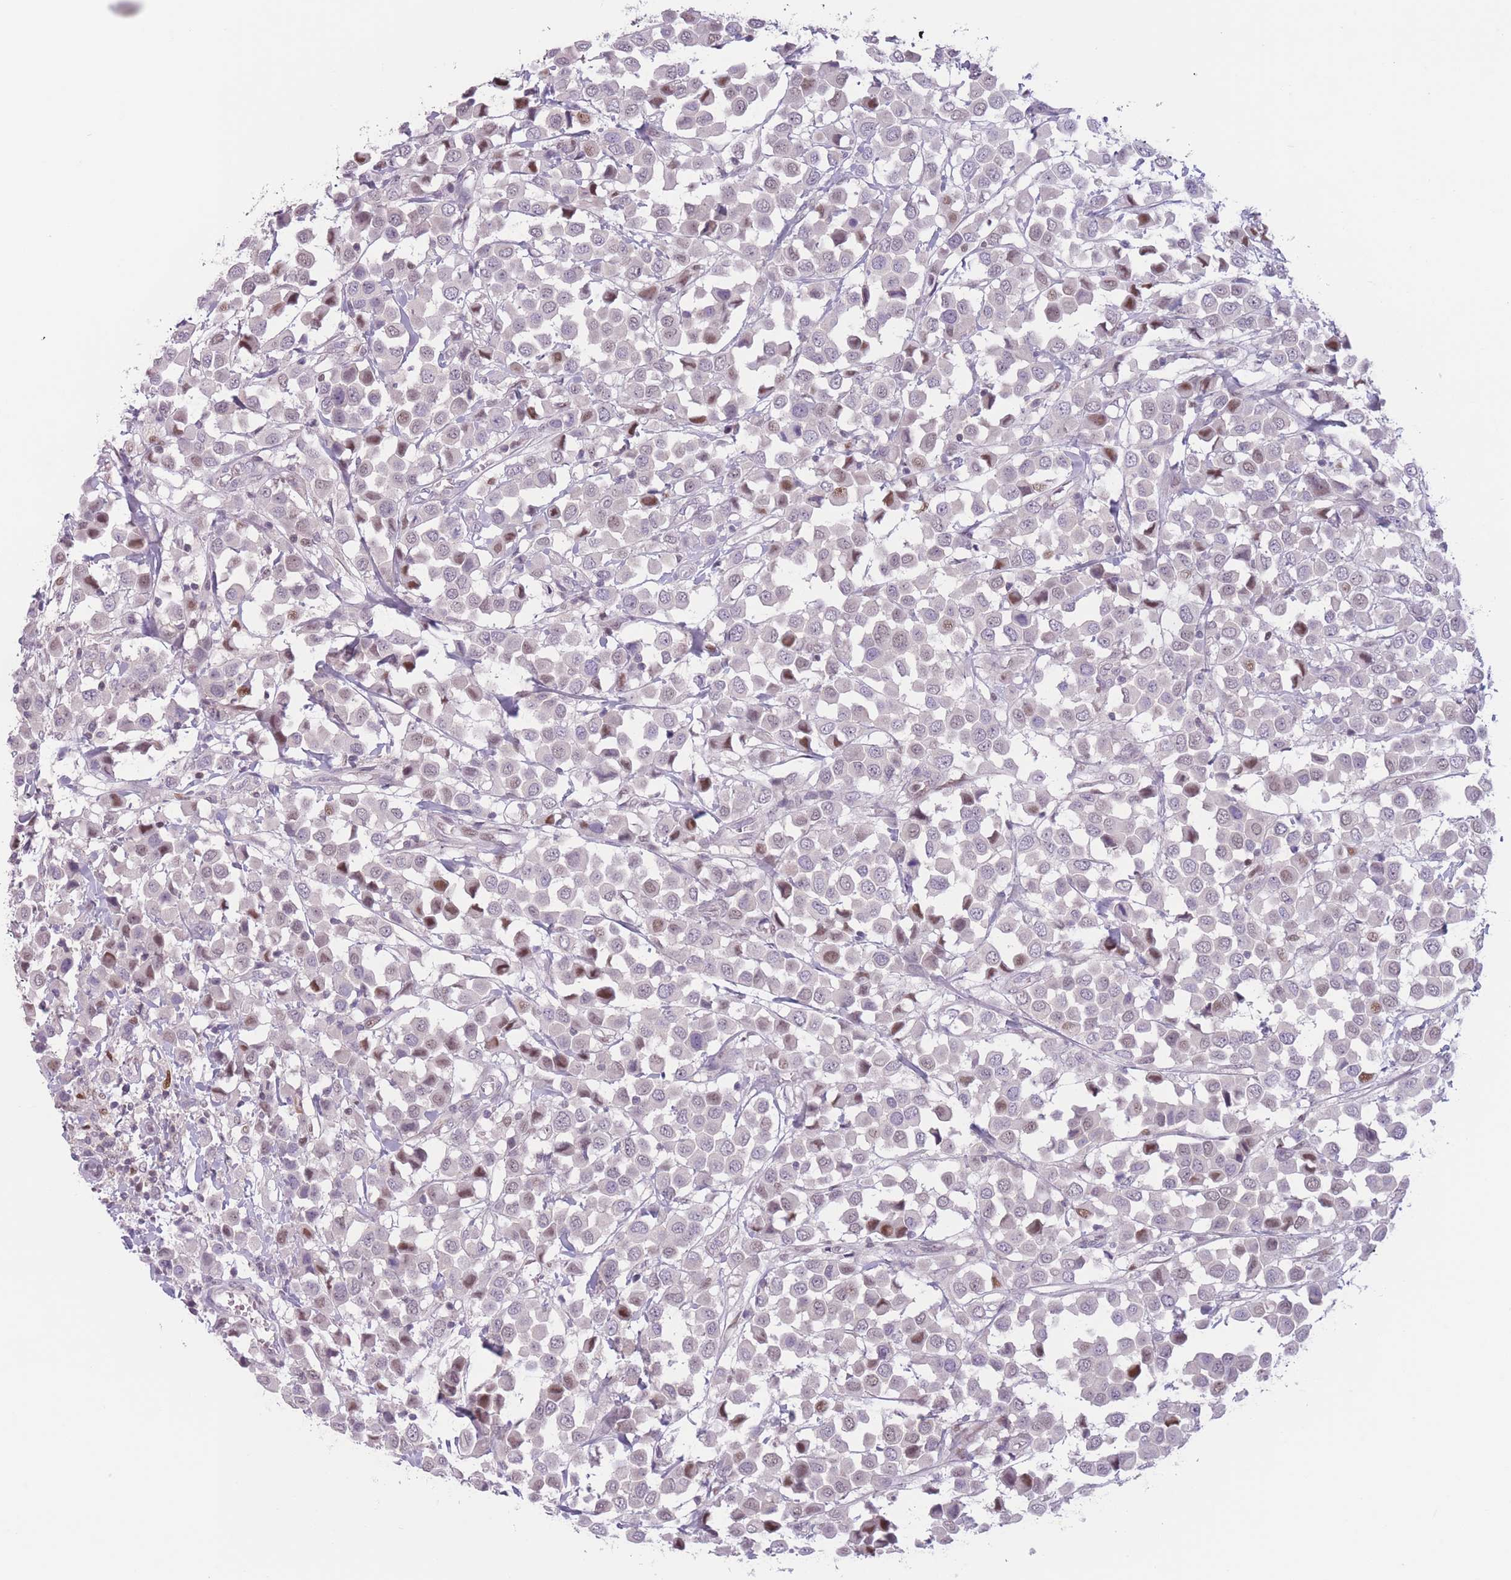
{"staining": {"intensity": "weak", "quantity": "25%-75%", "location": "nuclear"}, "tissue": "breast cancer", "cell_type": "Tumor cells", "image_type": "cancer", "snomed": [{"axis": "morphology", "description": "Duct carcinoma"}, {"axis": "topography", "description": "Breast"}], "caption": "Immunohistochemistry (IHC) micrograph of neoplastic tissue: invasive ductal carcinoma (breast) stained using immunohistochemistry (IHC) demonstrates low levels of weak protein expression localized specifically in the nuclear of tumor cells, appearing as a nuclear brown color.", "gene": "ZNF439", "patient": {"sex": "female", "age": 61}}